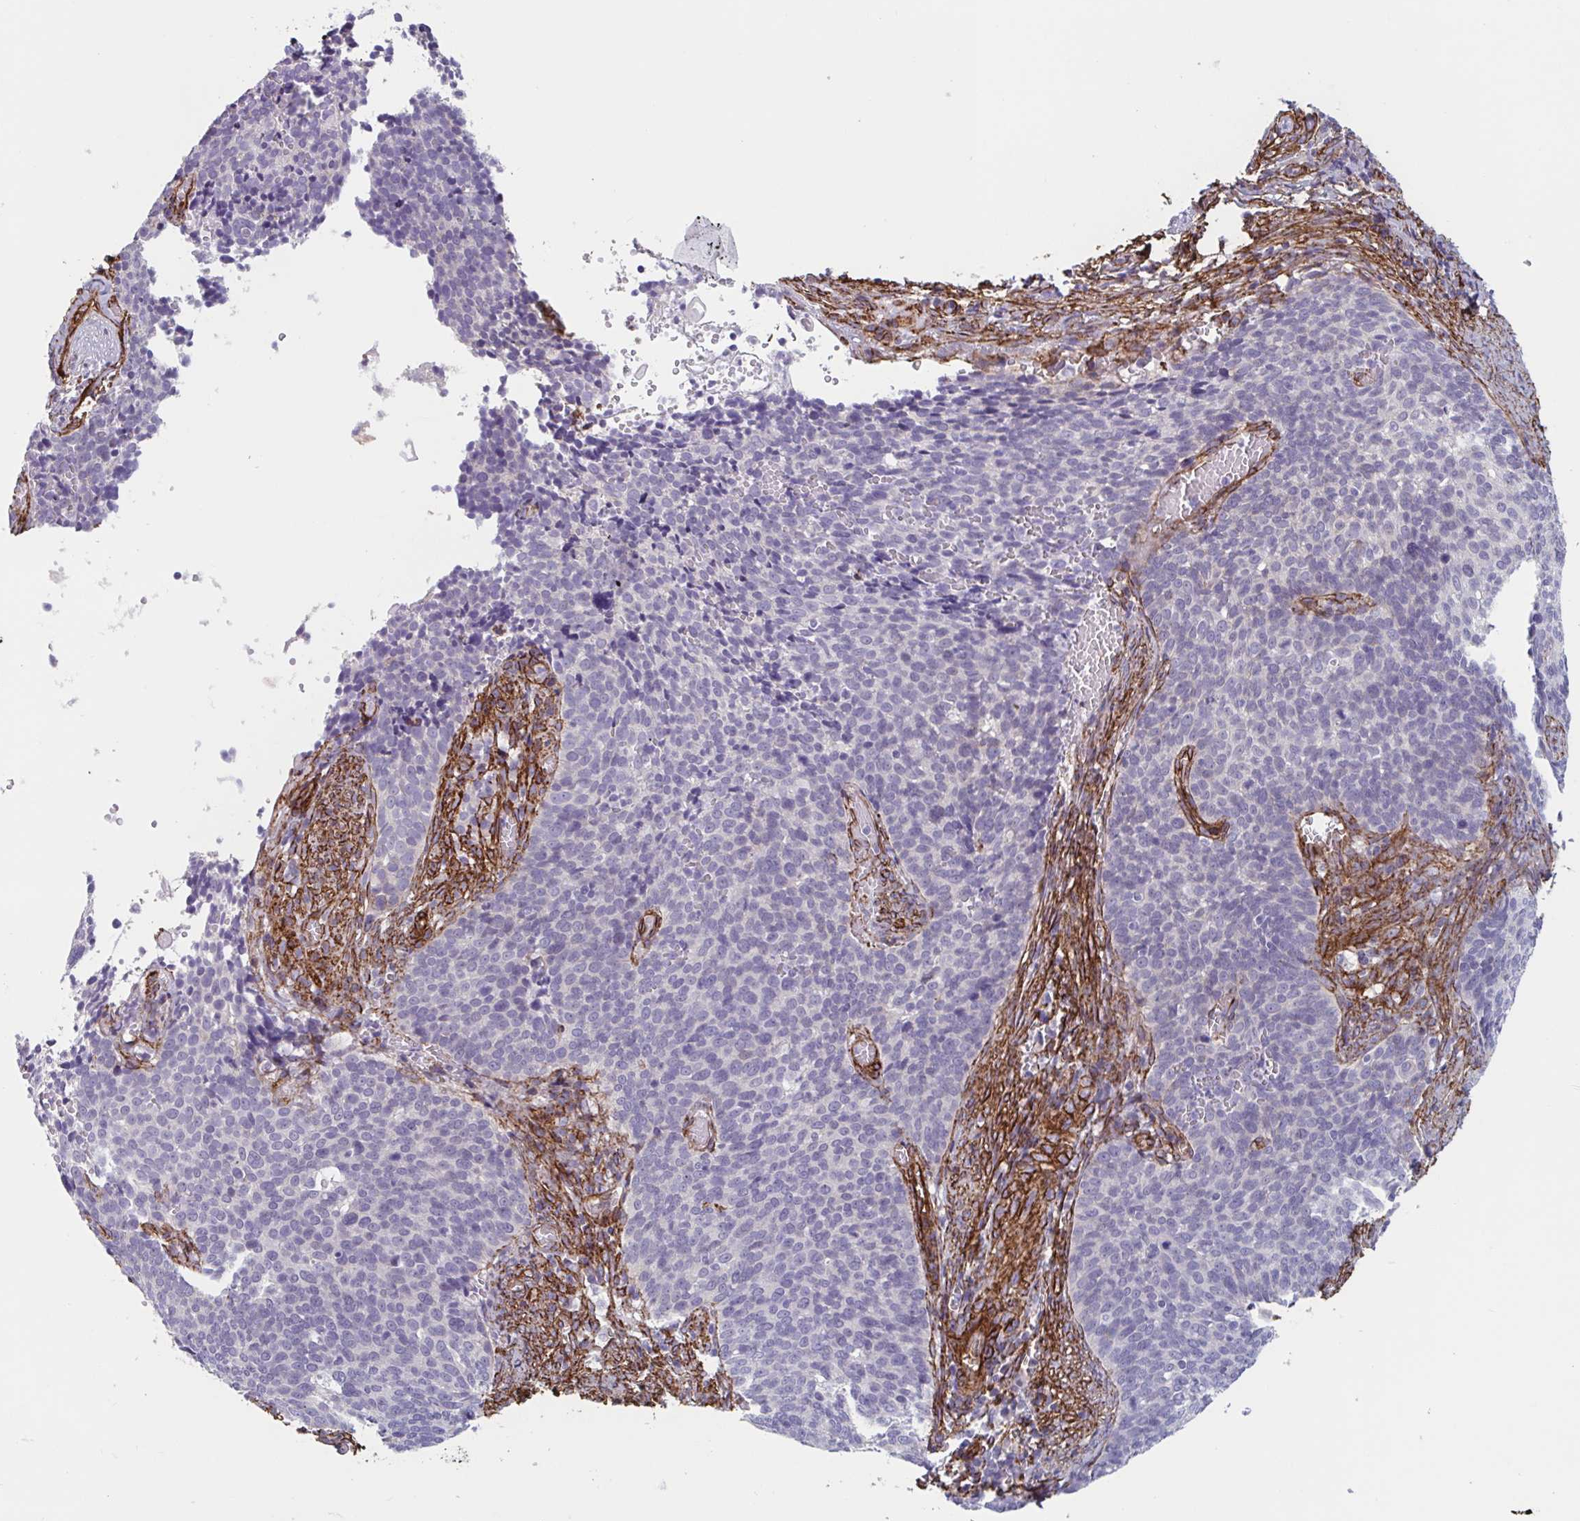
{"staining": {"intensity": "negative", "quantity": "none", "location": "none"}, "tissue": "cervical cancer", "cell_type": "Tumor cells", "image_type": "cancer", "snomed": [{"axis": "morphology", "description": "Normal tissue, NOS"}, {"axis": "morphology", "description": "Squamous cell carcinoma, NOS"}, {"axis": "topography", "description": "Cervix"}], "caption": "Immunohistochemistry (IHC) of human cervical cancer shows no positivity in tumor cells.", "gene": "CITED4", "patient": {"sex": "female", "age": 39}}